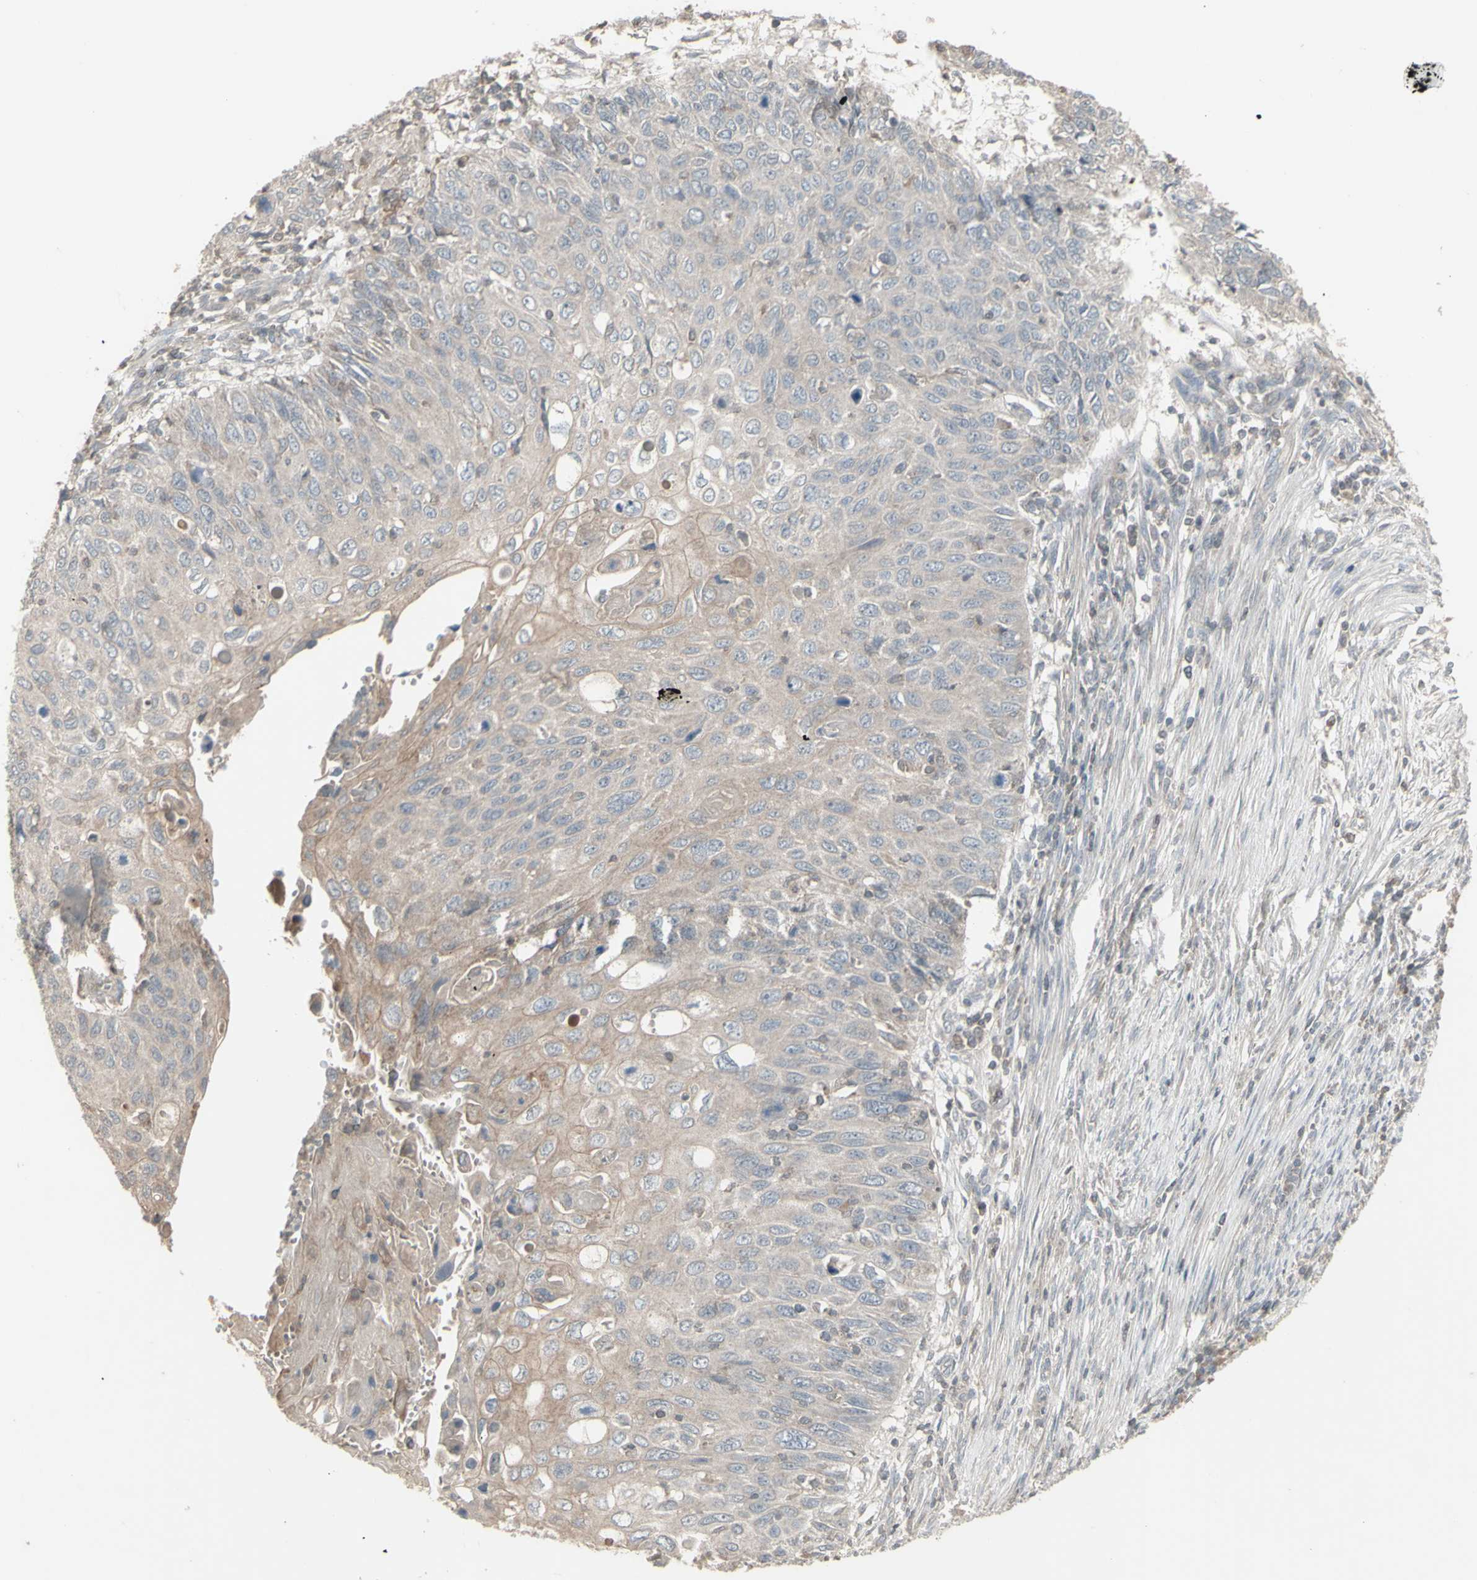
{"staining": {"intensity": "negative", "quantity": "none", "location": "none"}, "tissue": "cervical cancer", "cell_type": "Tumor cells", "image_type": "cancer", "snomed": [{"axis": "morphology", "description": "Squamous cell carcinoma, NOS"}, {"axis": "topography", "description": "Cervix"}], "caption": "The micrograph exhibits no staining of tumor cells in cervical cancer.", "gene": "CSK", "patient": {"sex": "female", "age": 70}}